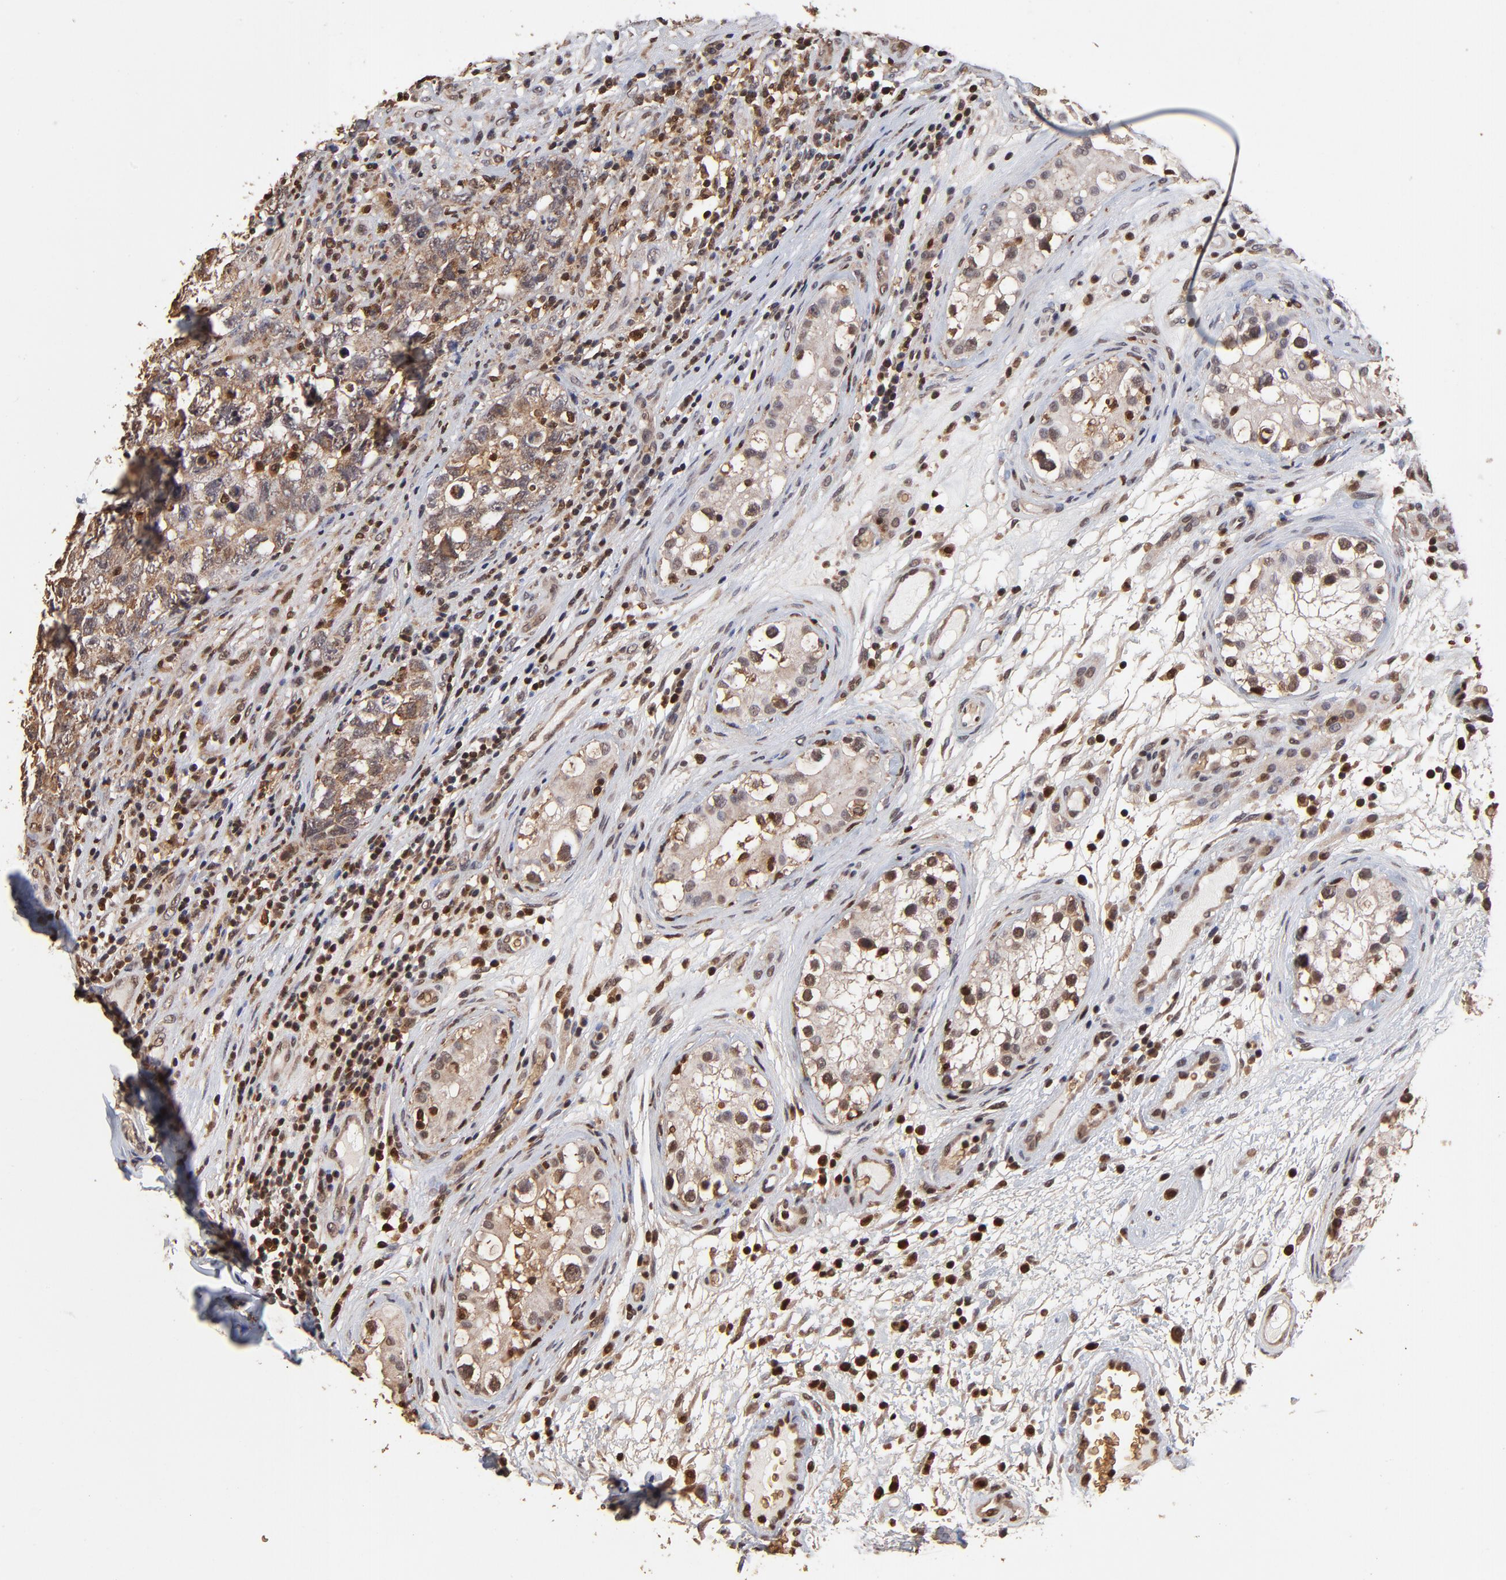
{"staining": {"intensity": "weak", "quantity": ">75%", "location": "cytoplasmic/membranous"}, "tissue": "testis cancer", "cell_type": "Tumor cells", "image_type": "cancer", "snomed": [{"axis": "morphology", "description": "Carcinoma, Embryonal, NOS"}, {"axis": "topography", "description": "Testis"}], "caption": "Protein analysis of testis cancer (embryonal carcinoma) tissue demonstrates weak cytoplasmic/membranous expression in about >75% of tumor cells.", "gene": "CASP1", "patient": {"sex": "male", "age": 31}}